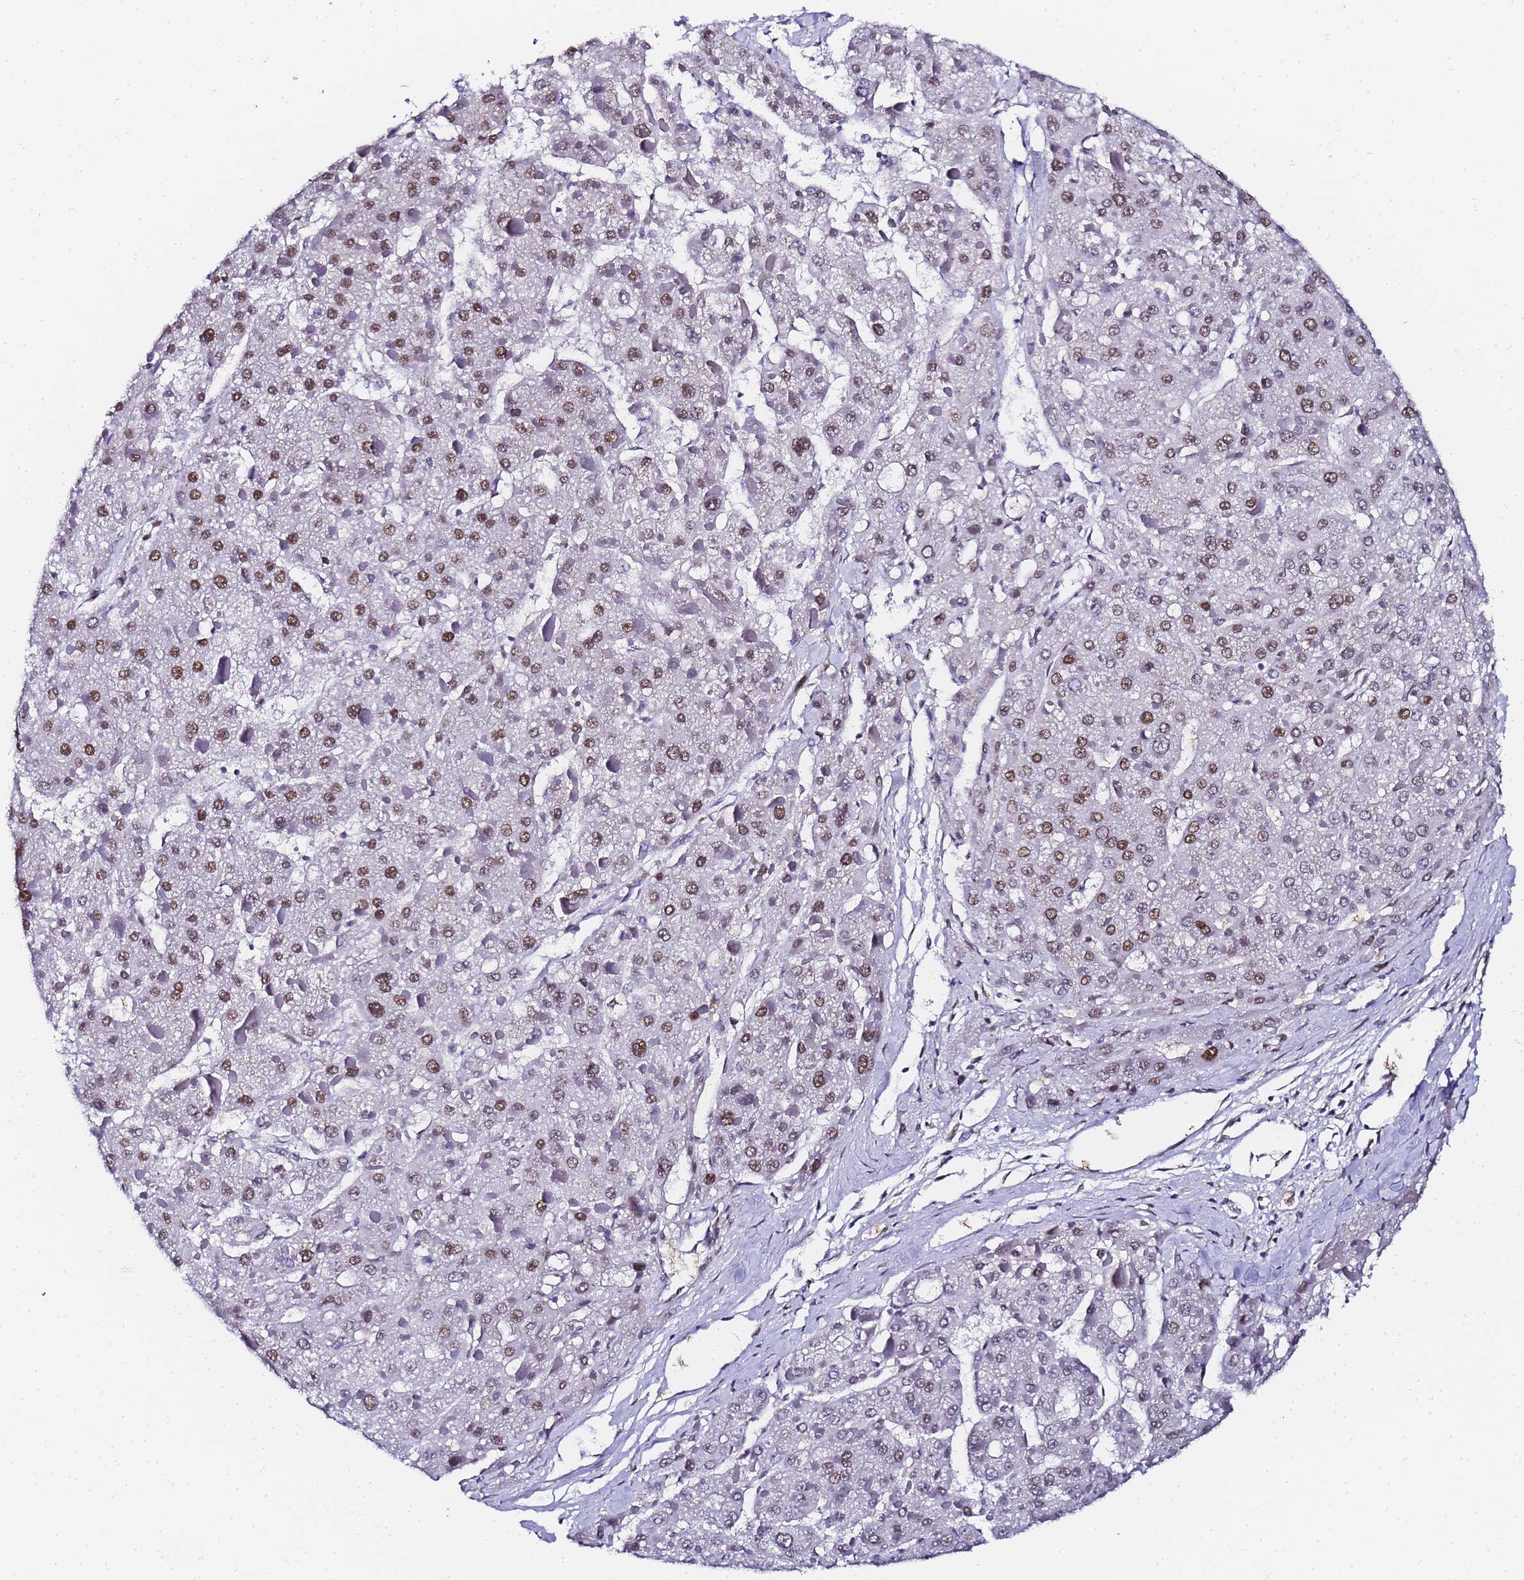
{"staining": {"intensity": "moderate", "quantity": ">75%", "location": "nuclear"}, "tissue": "liver cancer", "cell_type": "Tumor cells", "image_type": "cancer", "snomed": [{"axis": "morphology", "description": "Carcinoma, Hepatocellular, NOS"}, {"axis": "topography", "description": "Liver"}], "caption": "This is a histology image of immunohistochemistry staining of liver hepatocellular carcinoma, which shows moderate positivity in the nuclear of tumor cells.", "gene": "POLR1A", "patient": {"sex": "female", "age": 73}}